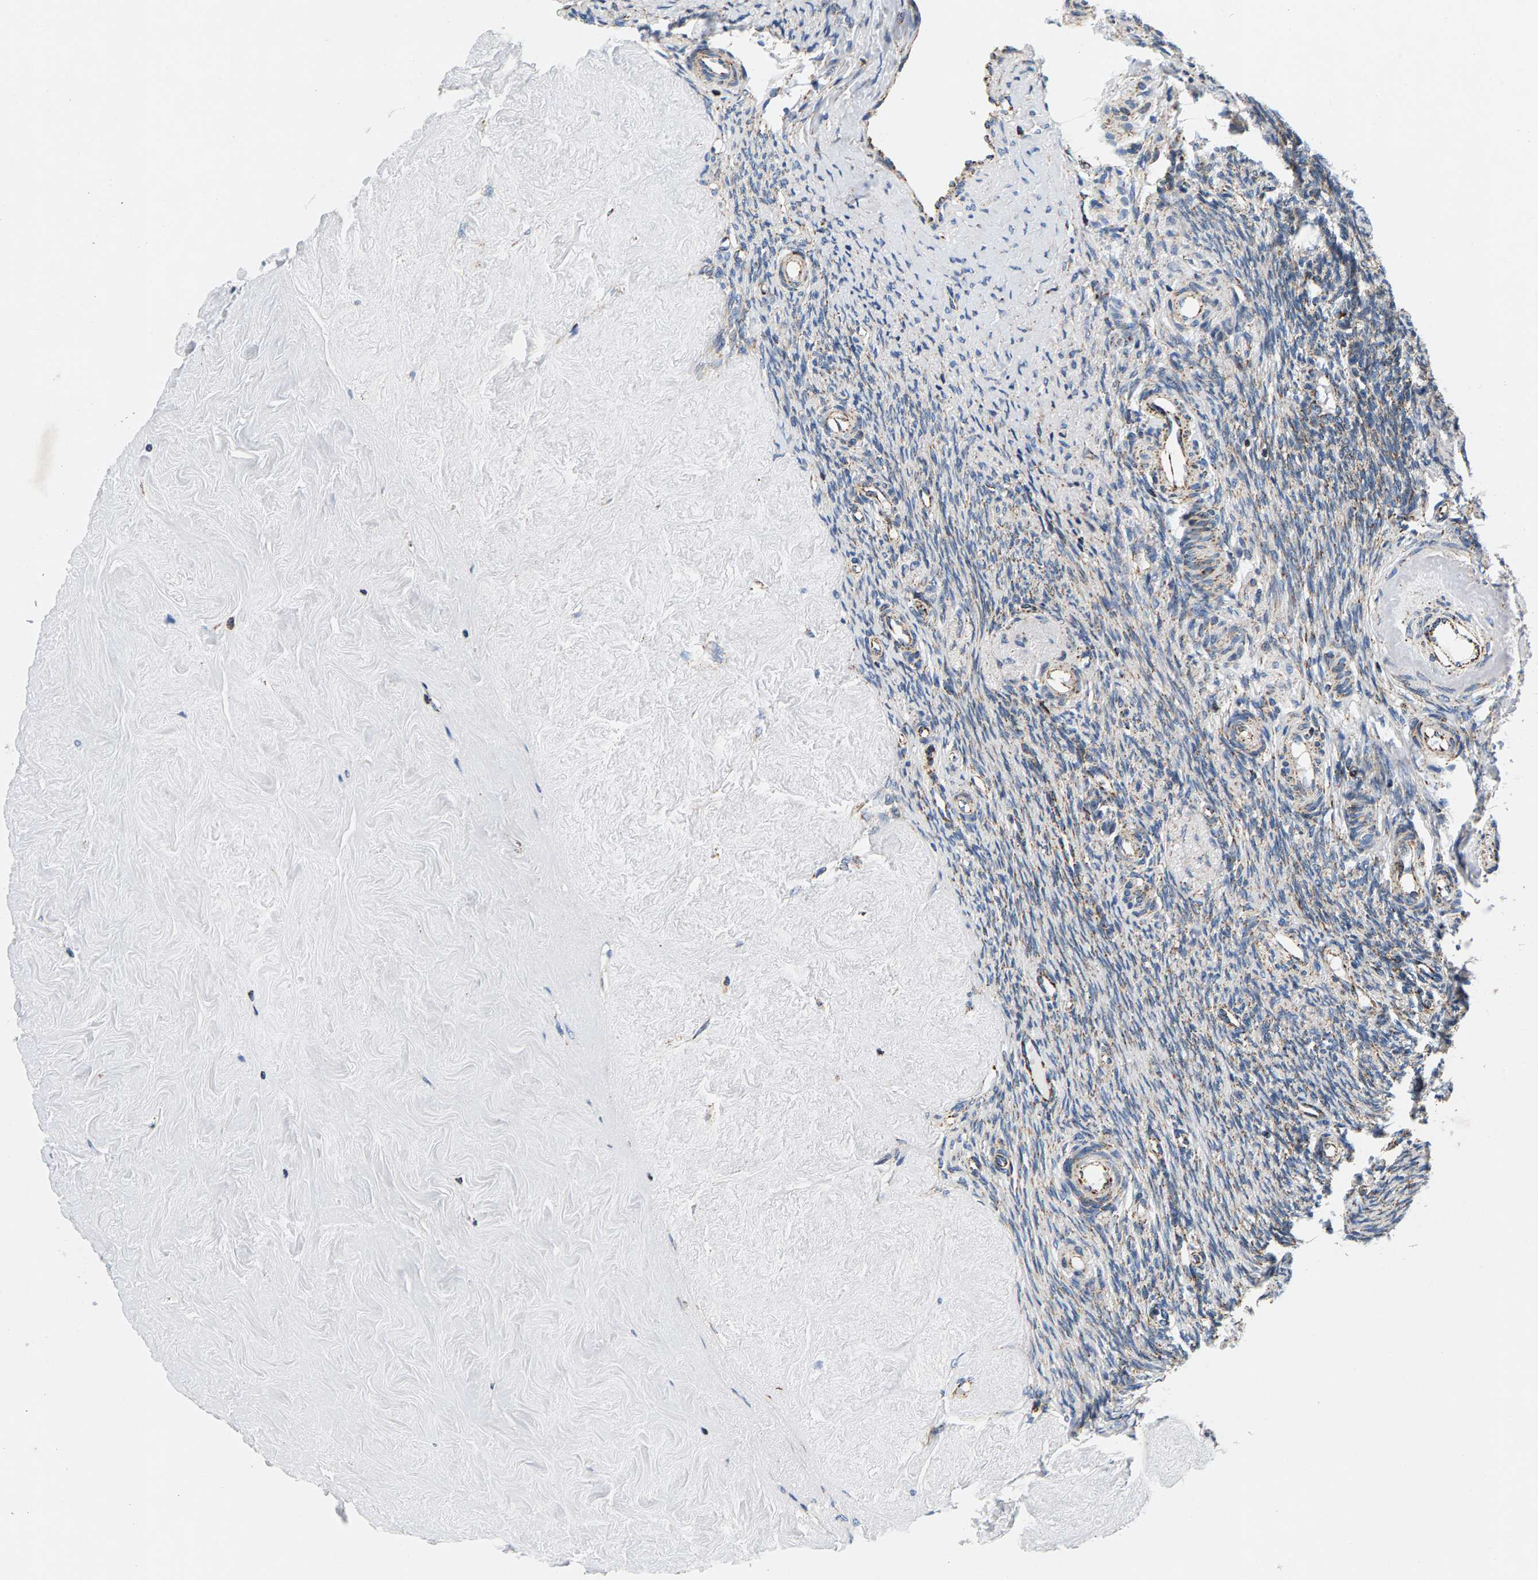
{"staining": {"intensity": "moderate", "quantity": ">75%", "location": "cytoplasmic/membranous"}, "tissue": "ovary", "cell_type": "Follicle cells", "image_type": "normal", "snomed": [{"axis": "morphology", "description": "Normal tissue, NOS"}, {"axis": "topography", "description": "Ovary"}], "caption": "Moderate cytoplasmic/membranous expression for a protein is seen in approximately >75% of follicle cells of unremarkable ovary using IHC.", "gene": "PDE1A", "patient": {"sex": "female", "age": 41}}